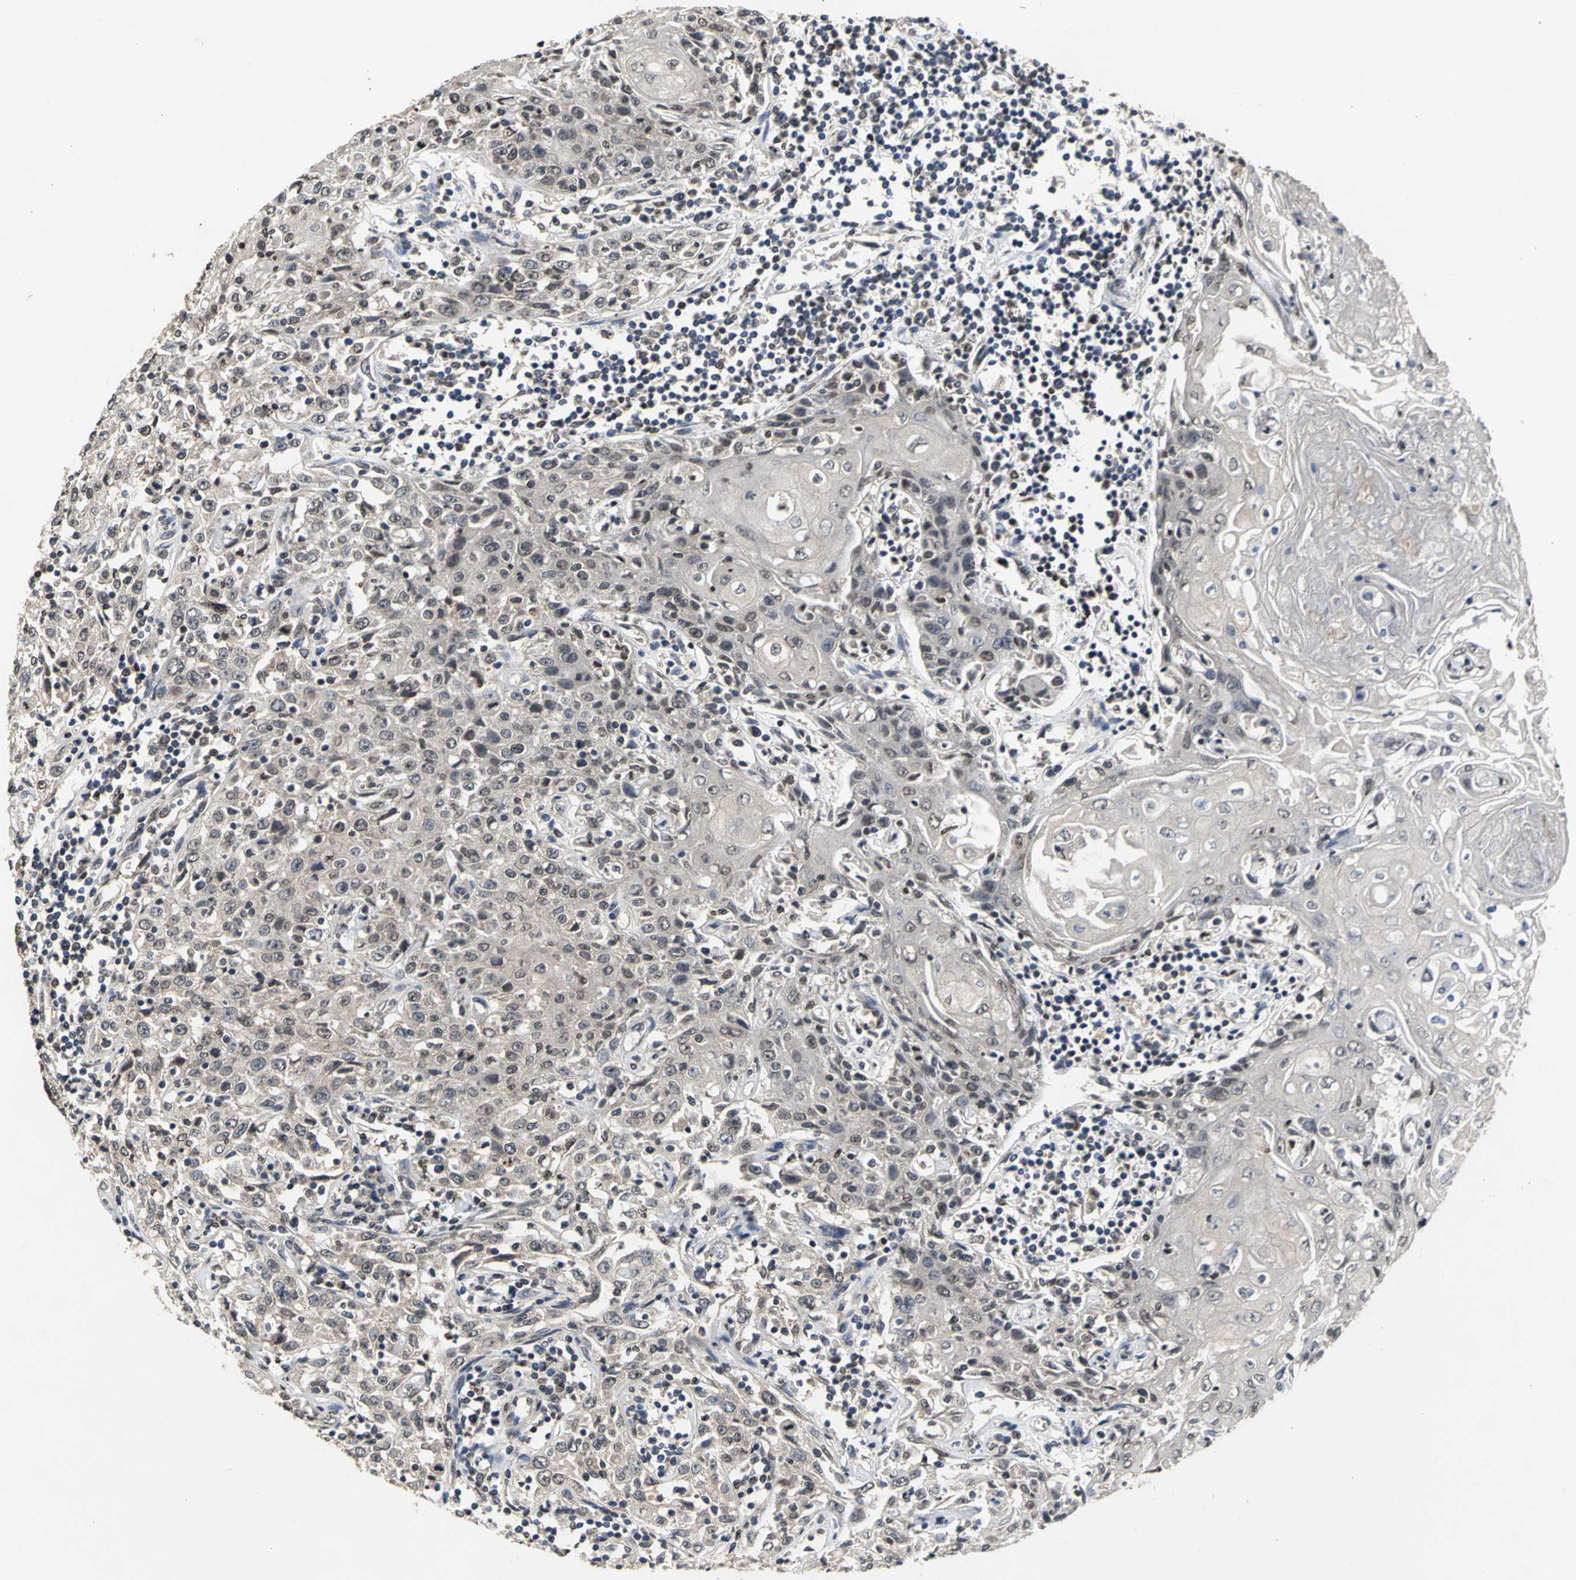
{"staining": {"intensity": "weak", "quantity": ">75%", "location": "cytoplasmic/membranous,nuclear"}, "tissue": "head and neck cancer", "cell_type": "Tumor cells", "image_type": "cancer", "snomed": [{"axis": "morphology", "description": "Squamous cell carcinoma, NOS"}, {"axis": "topography", "description": "Oral tissue"}, {"axis": "topography", "description": "Head-Neck"}], "caption": "A micrograph of squamous cell carcinoma (head and neck) stained for a protein reveals weak cytoplasmic/membranous and nuclear brown staining in tumor cells.", "gene": "AHR", "patient": {"sex": "female", "age": 76}}